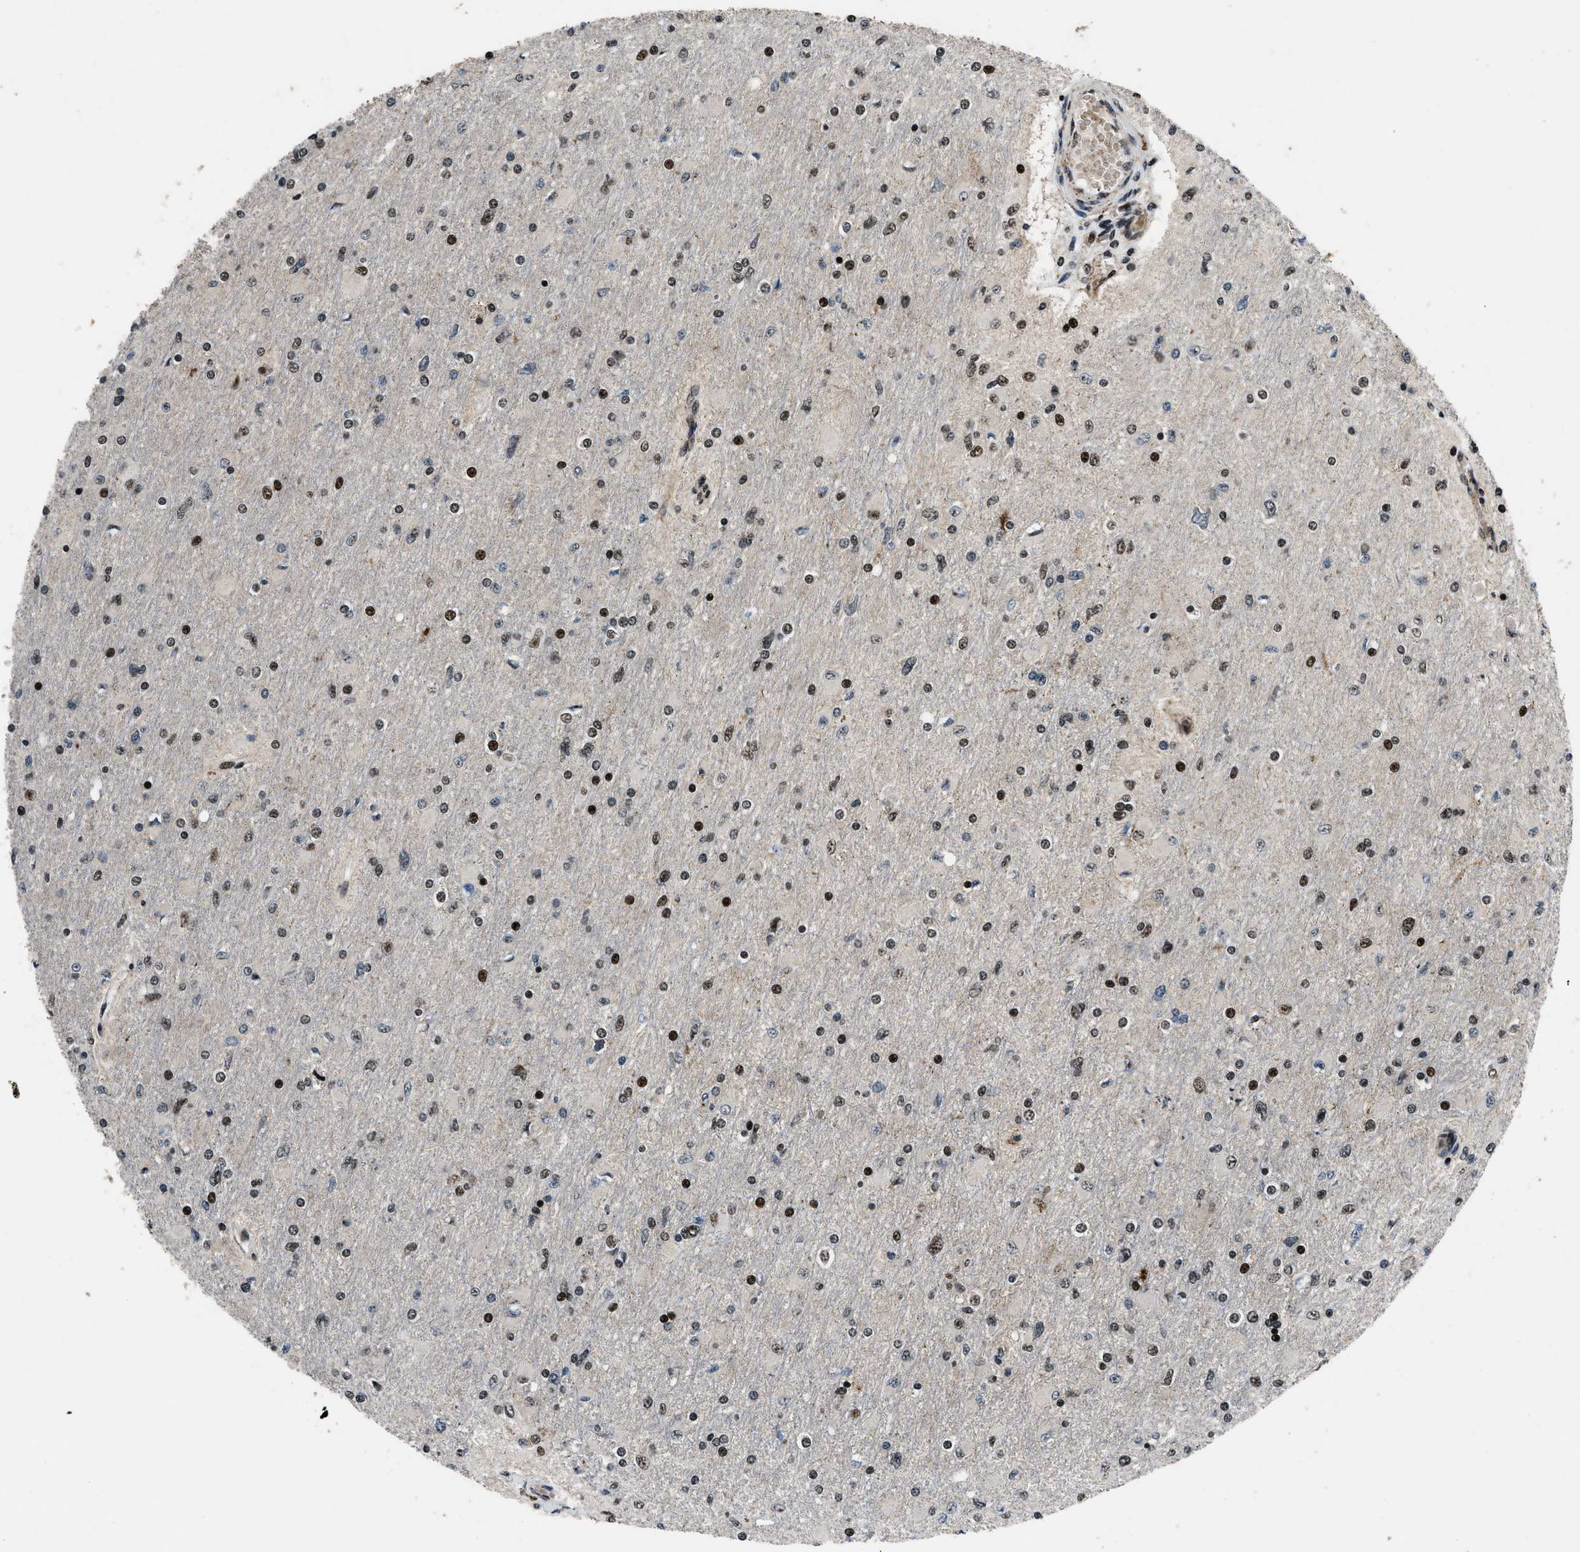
{"staining": {"intensity": "strong", "quantity": ">75%", "location": "nuclear"}, "tissue": "glioma", "cell_type": "Tumor cells", "image_type": "cancer", "snomed": [{"axis": "morphology", "description": "Glioma, malignant, High grade"}, {"axis": "topography", "description": "Cerebral cortex"}], "caption": "A histopathology image of high-grade glioma (malignant) stained for a protein shows strong nuclear brown staining in tumor cells. (DAB IHC, brown staining for protein, blue staining for nuclei).", "gene": "SMARCB1", "patient": {"sex": "female", "age": 36}}